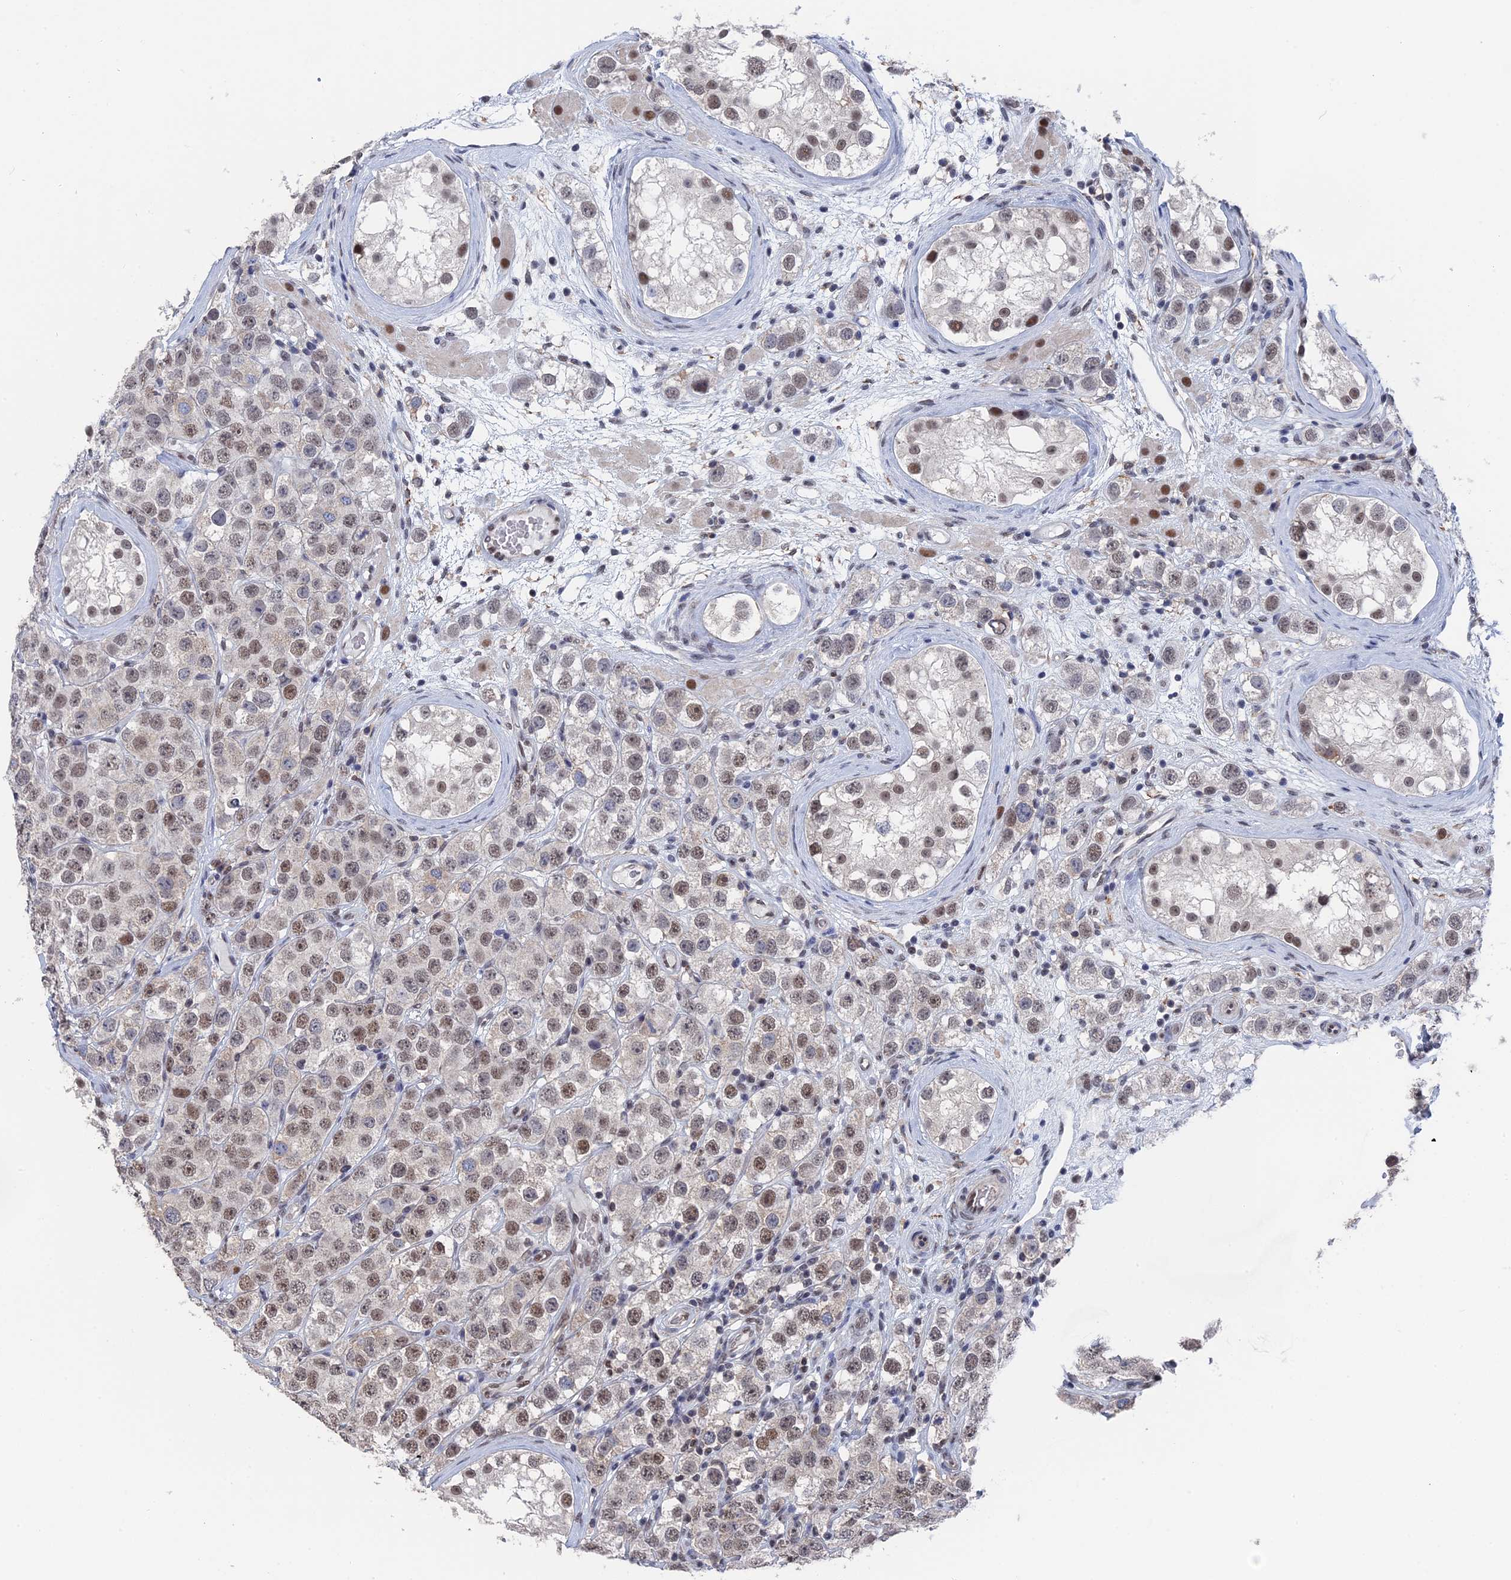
{"staining": {"intensity": "weak", "quantity": ">75%", "location": "nuclear"}, "tissue": "testis cancer", "cell_type": "Tumor cells", "image_type": "cancer", "snomed": [{"axis": "morphology", "description": "Seminoma, NOS"}, {"axis": "topography", "description": "Testis"}], "caption": "Immunohistochemical staining of human testis cancer (seminoma) displays low levels of weak nuclear expression in about >75% of tumor cells. (IHC, brightfield microscopy, high magnification).", "gene": "TSSC4", "patient": {"sex": "male", "age": 28}}